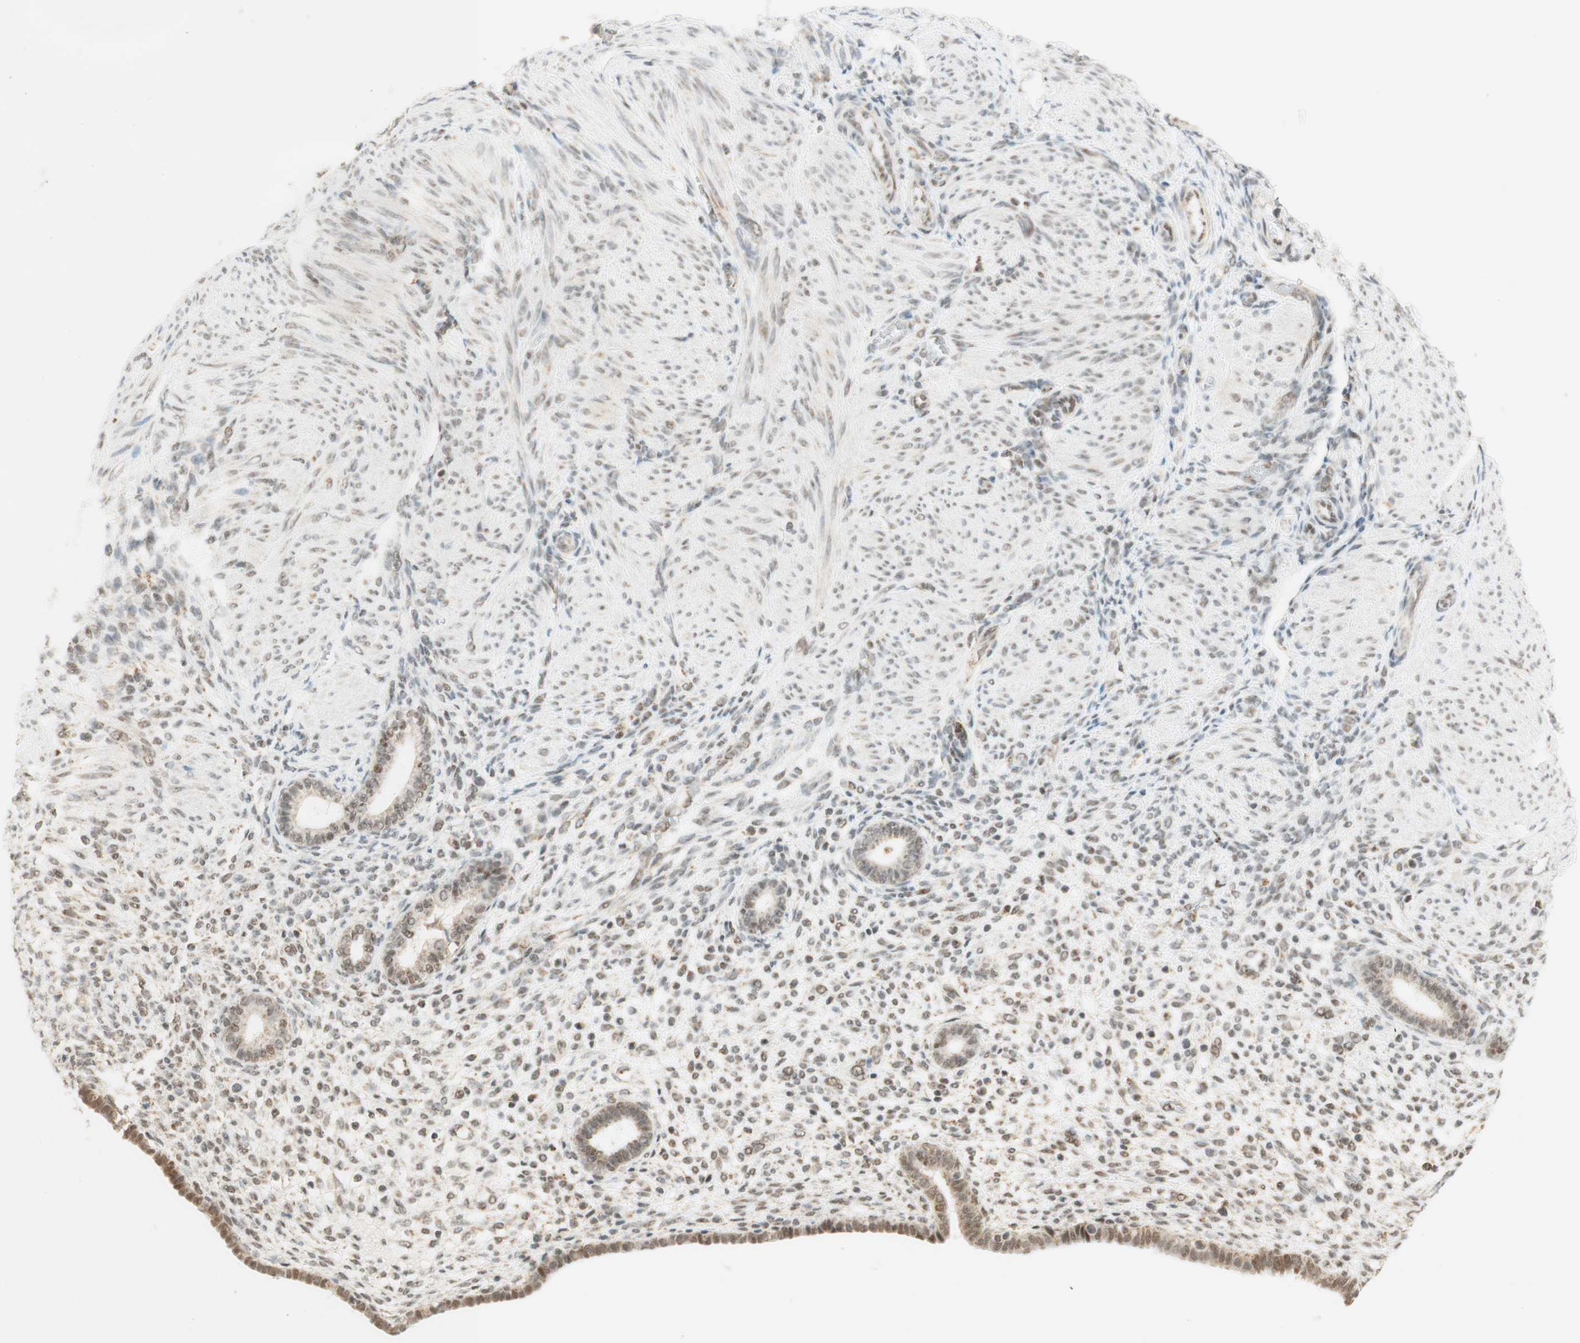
{"staining": {"intensity": "moderate", "quantity": "25%-75%", "location": "nuclear"}, "tissue": "endometrium", "cell_type": "Cells in endometrial stroma", "image_type": "normal", "snomed": [{"axis": "morphology", "description": "Normal tissue, NOS"}, {"axis": "topography", "description": "Endometrium"}], "caption": "Endometrium stained with DAB (3,3'-diaminobenzidine) immunohistochemistry demonstrates medium levels of moderate nuclear positivity in approximately 25%-75% of cells in endometrial stroma.", "gene": "ZNF782", "patient": {"sex": "female", "age": 72}}